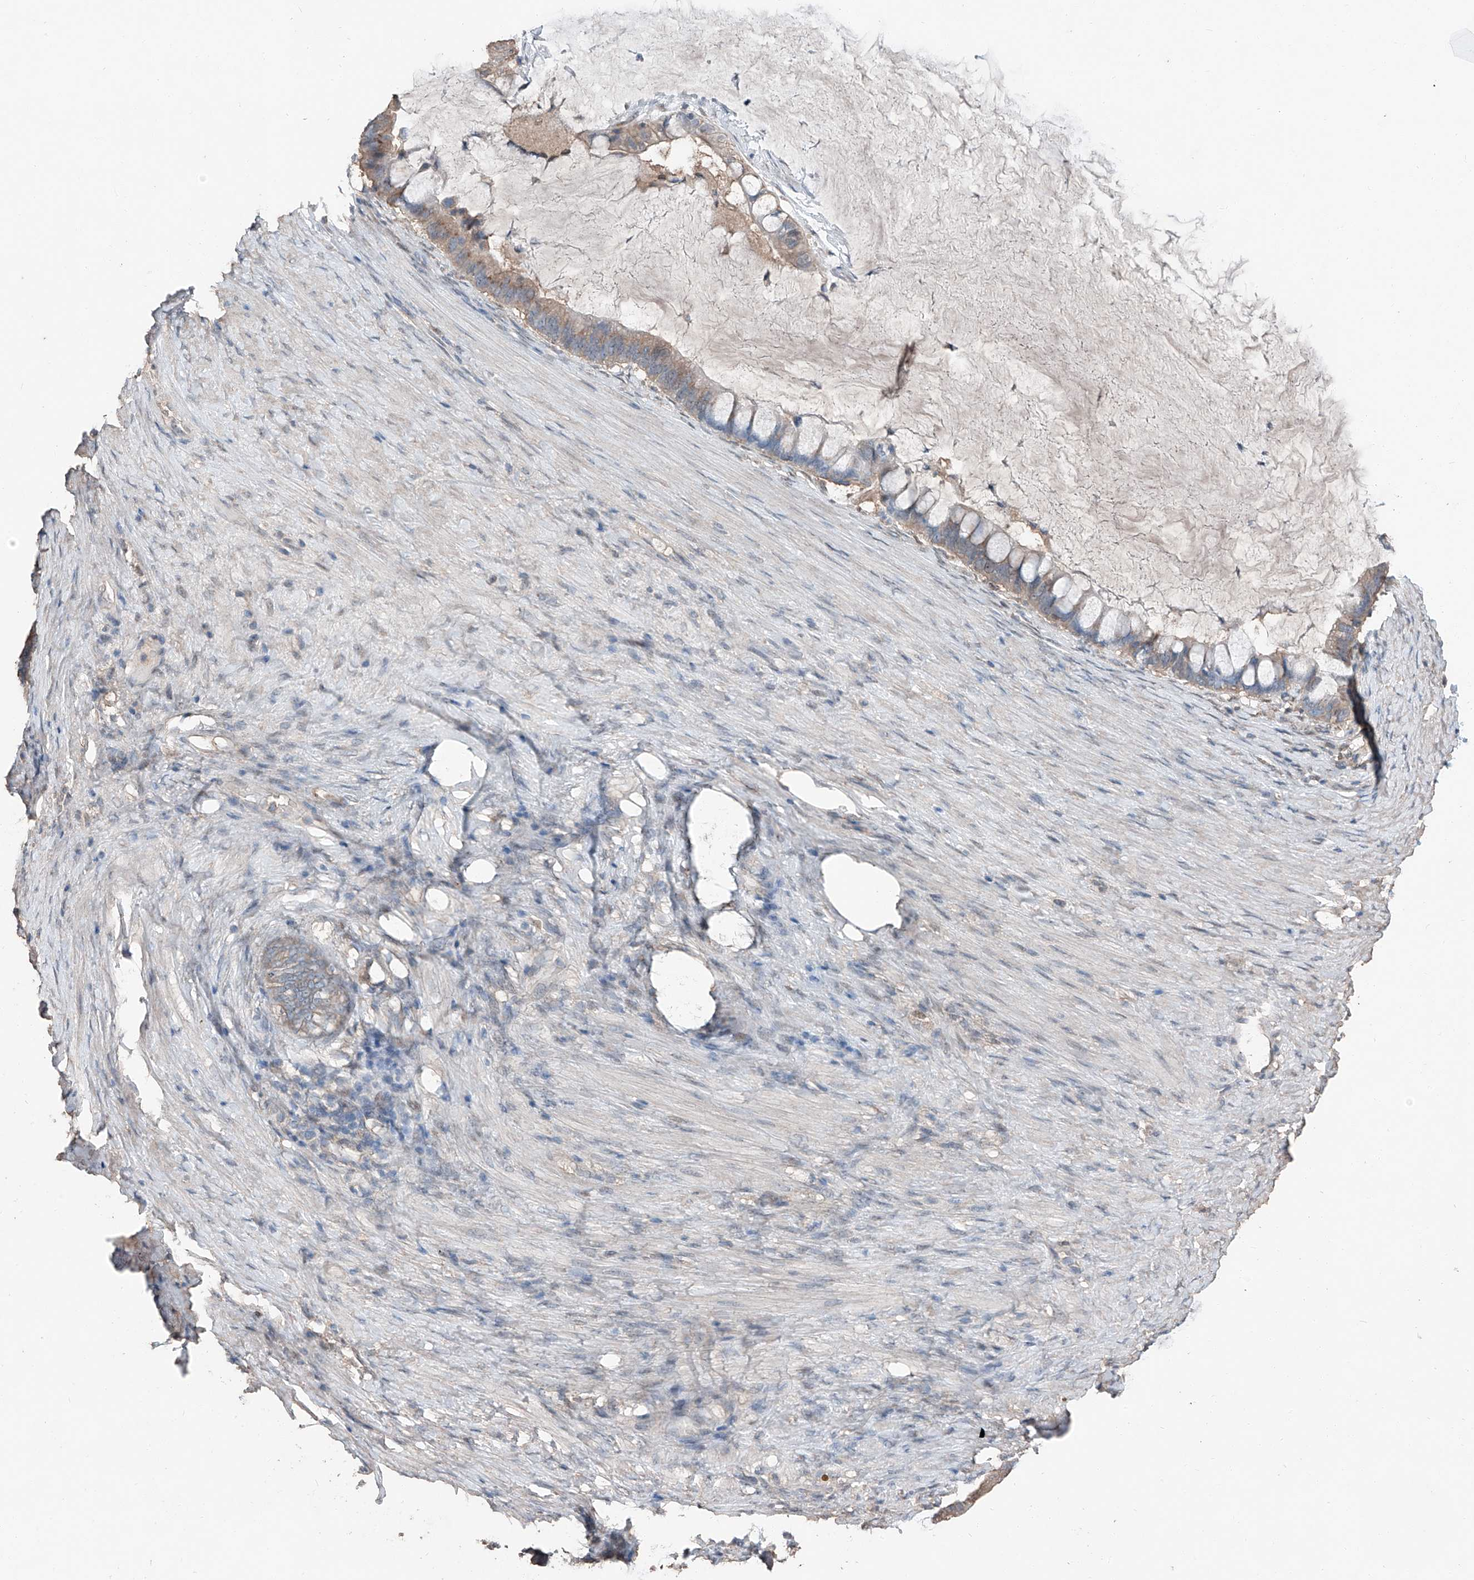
{"staining": {"intensity": "weak", "quantity": "25%-75%", "location": "cytoplasmic/membranous"}, "tissue": "ovarian cancer", "cell_type": "Tumor cells", "image_type": "cancer", "snomed": [{"axis": "morphology", "description": "Cystadenocarcinoma, mucinous, NOS"}, {"axis": "topography", "description": "Ovary"}], "caption": "Protein positivity by IHC shows weak cytoplasmic/membranous staining in approximately 25%-75% of tumor cells in ovarian cancer. The protein is stained brown, and the nuclei are stained in blue (DAB IHC with brightfield microscopy, high magnification).", "gene": "MAMLD1", "patient": {"sex": "female", "age": 61}}